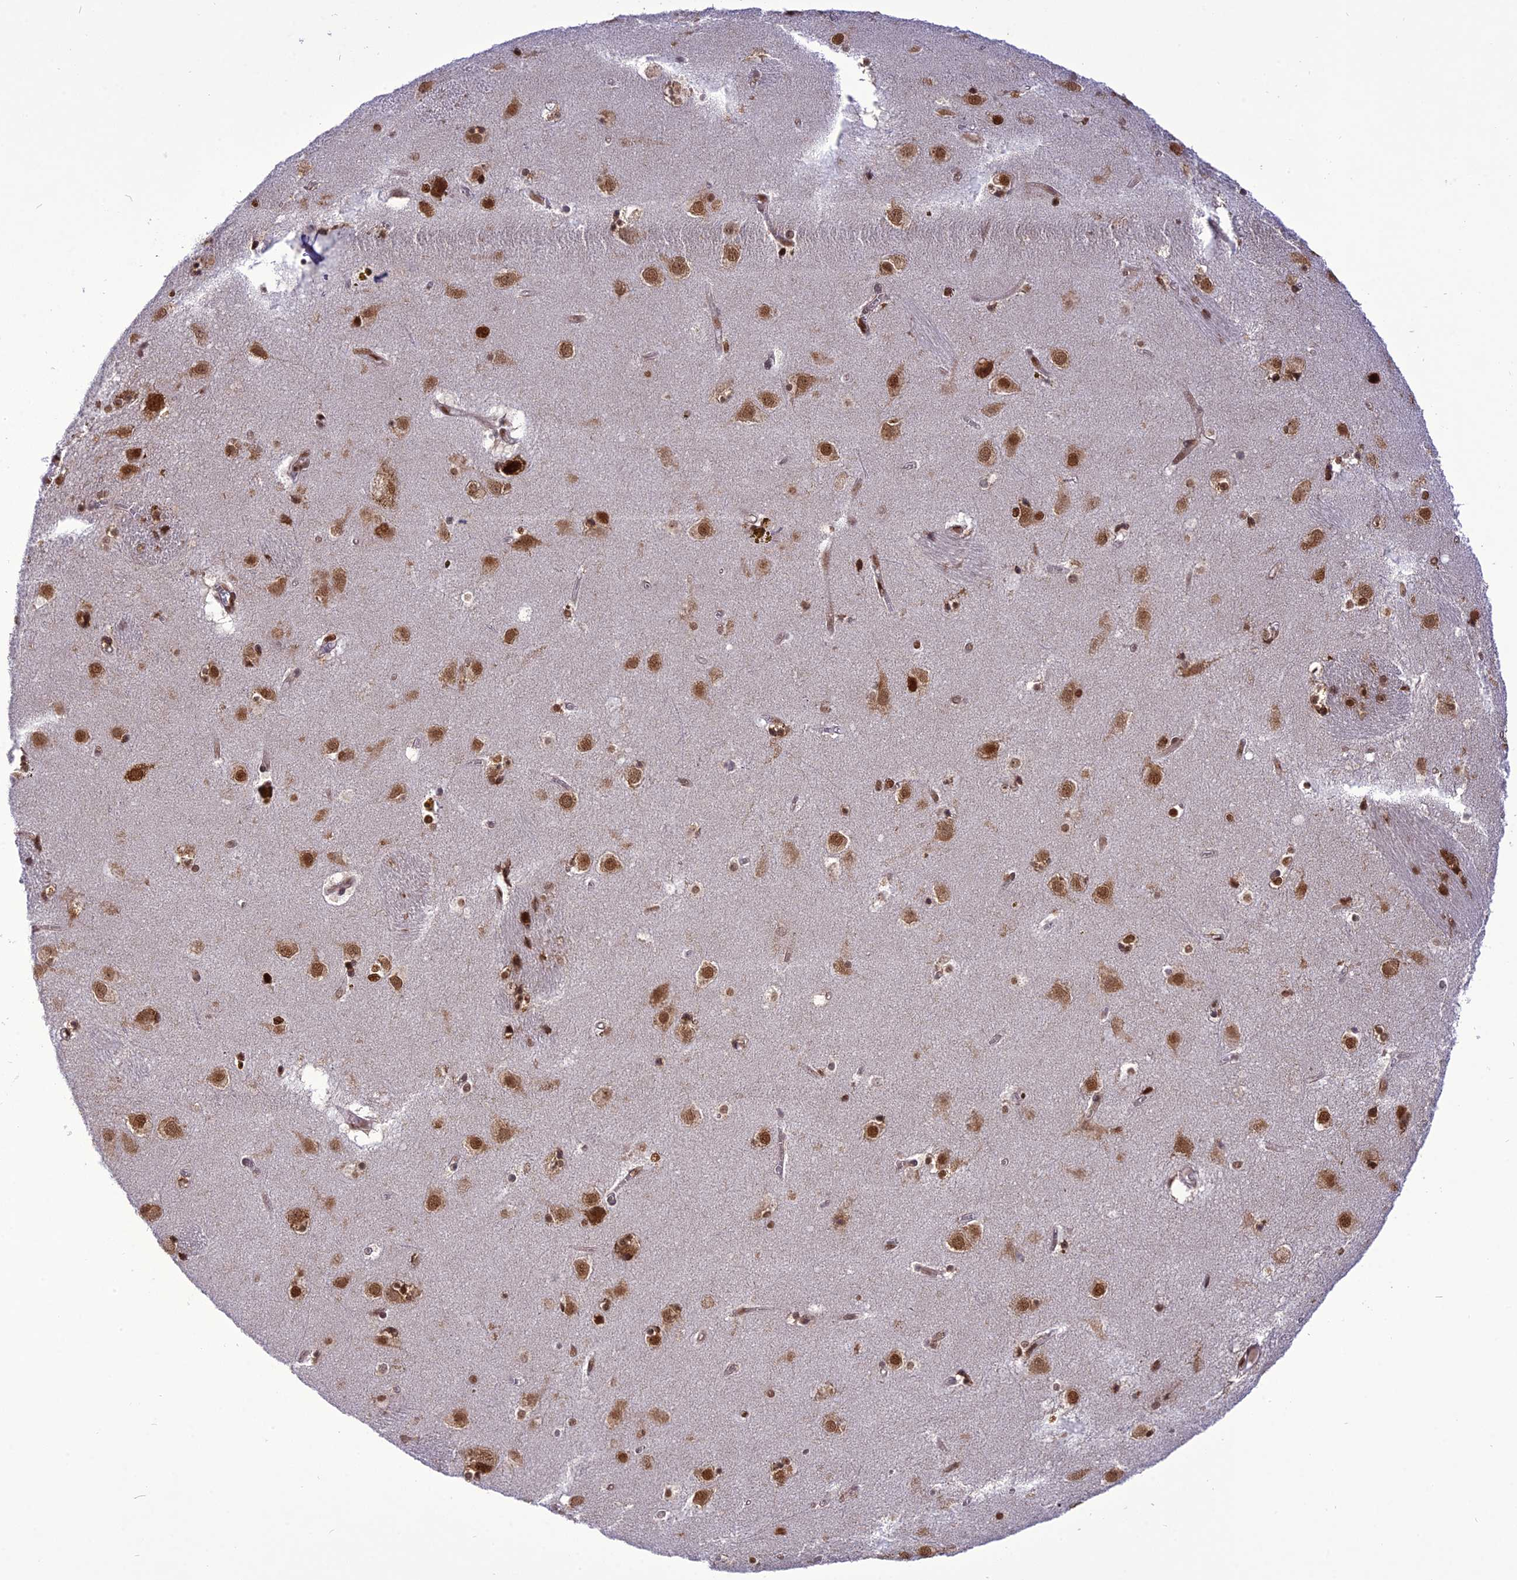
{"staining": {"intensity": "moderate", "quantity": ">75%", "location": "nuclear"}, "tissue": "caudate", "cell_type": "Glial cells", "image_type": "normal", "snomed": [{"axis": "morphology", "description": "Normal tissue, NOS"}, {"axis": "topography", "description": "Lateral ventricle wall"}], "caption": "Caudate stained with immunohistochemistry (IHC) exhibits moderate nuclear expression in about >75% of glial cells.", "gene": "DDX1", "patient": {"sex": "male", "age": 70}}